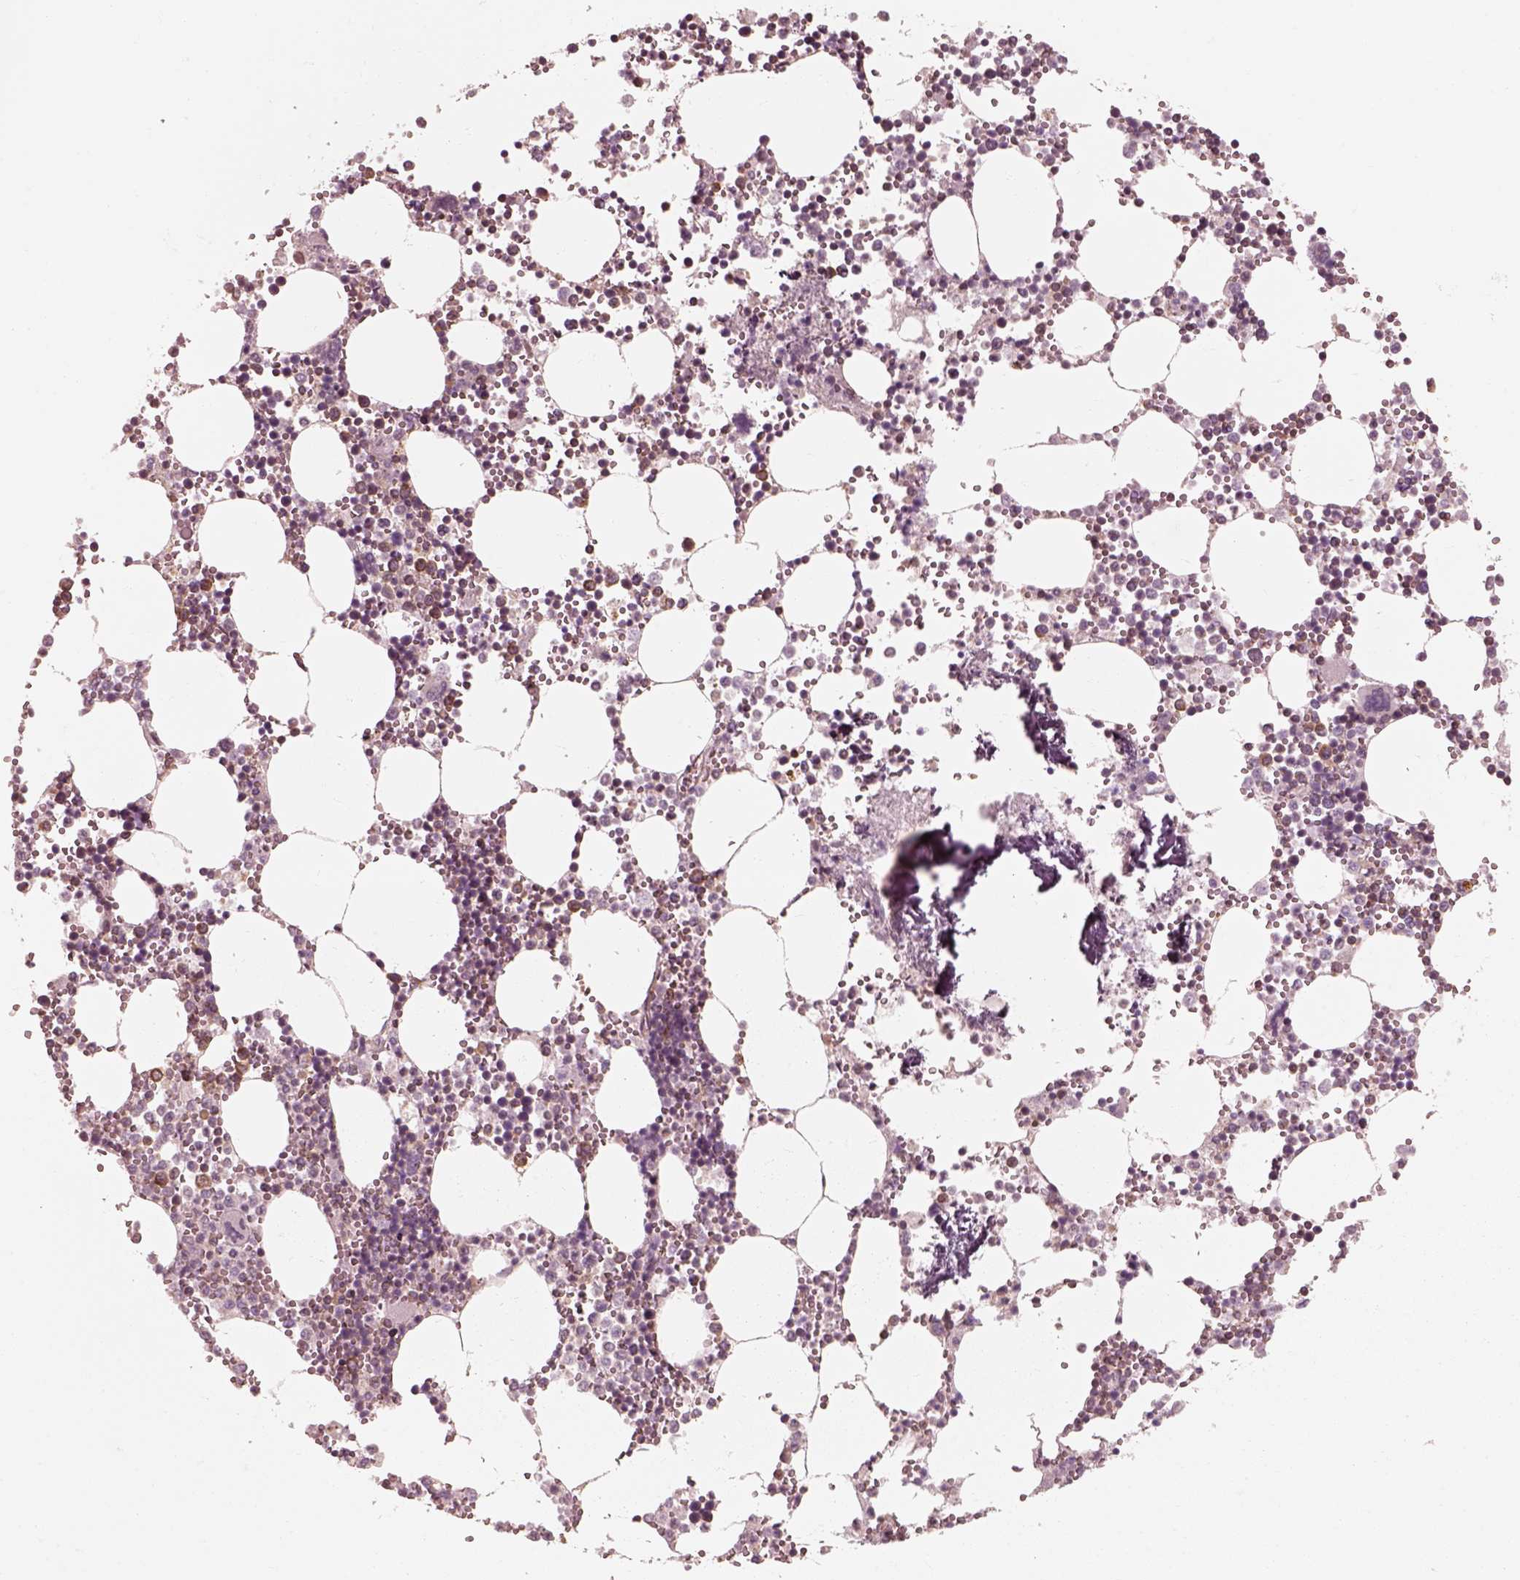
{"staining": {"intensity": "moderate", "quantity": "<25%", "location": "cytoplasmic/membranous"}, "tissue": "bone marrow", "cell_type": "Hematopoietic cells", "image_type": "normal", "snomed": [{"axis": "morphology", "description": "Normal tissue, NOS"}, {"axis": "topography", "description": "Bone marrow"}], "caption": "Protein expression analysis of unremarkable bone marrow exhibits moderate cytoplasmic/membranous staining in about <25% of hematopoietic cells.", "gene": "CNOT2", "patient": {"sex": "male", "age": 54}}